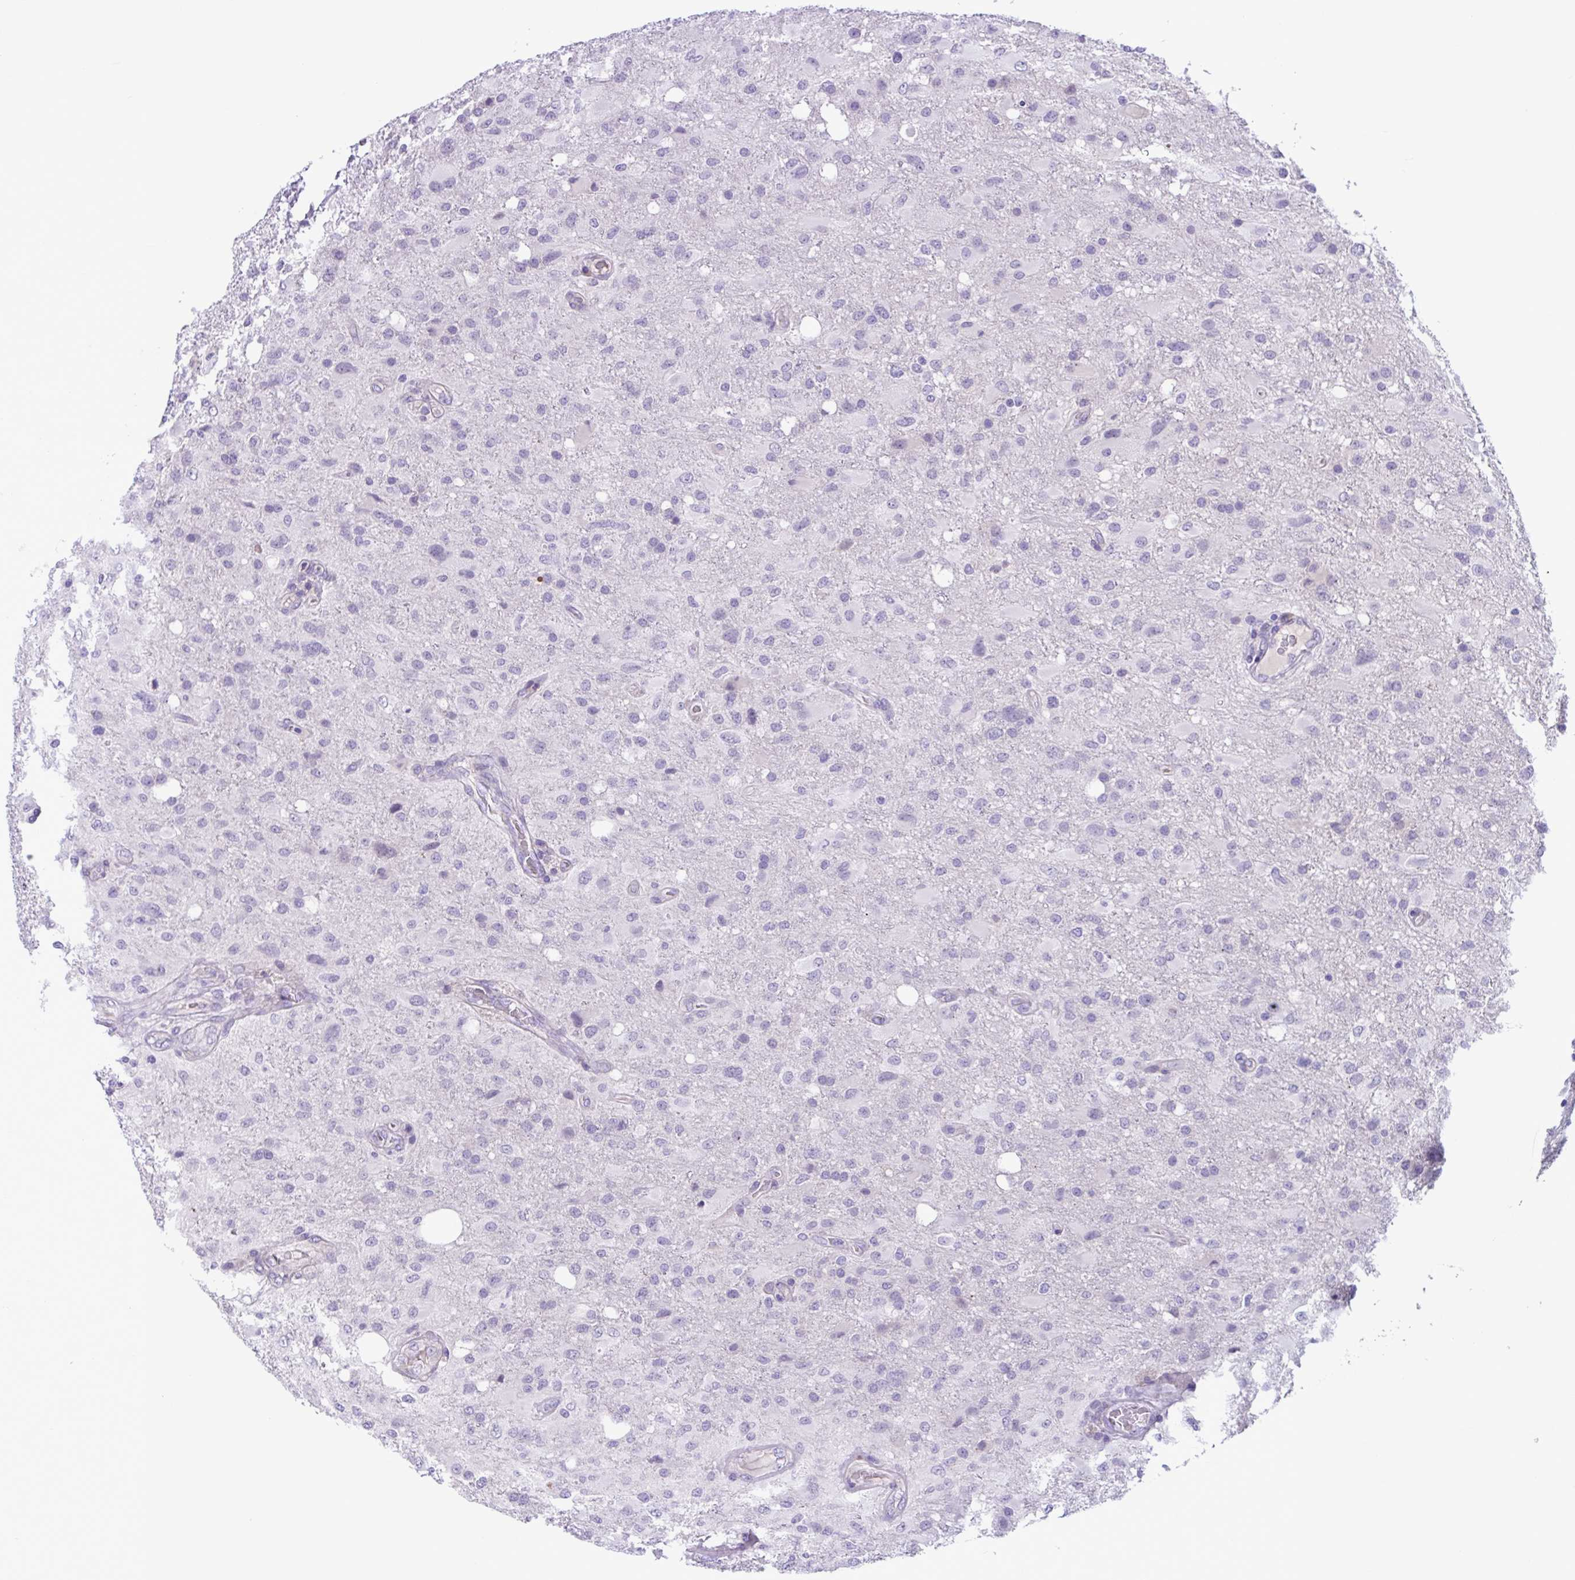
{"staining": {"intensity": "negative", "quantity": "none", "location": "none"}, "tissue": "glioma", "cell_type": "Tumor cells", "image_type": "cancer", "snomed": [{"axis": "morphology", "description": "Glioma, malignant, High grade"}, {"axis": "topography", "description": "Brain"}], "caption": "An image of human glioma is negative for staining in tumor cells.", "gene": "WNT9B", "patient": {"sex": "male", "age": 53}}